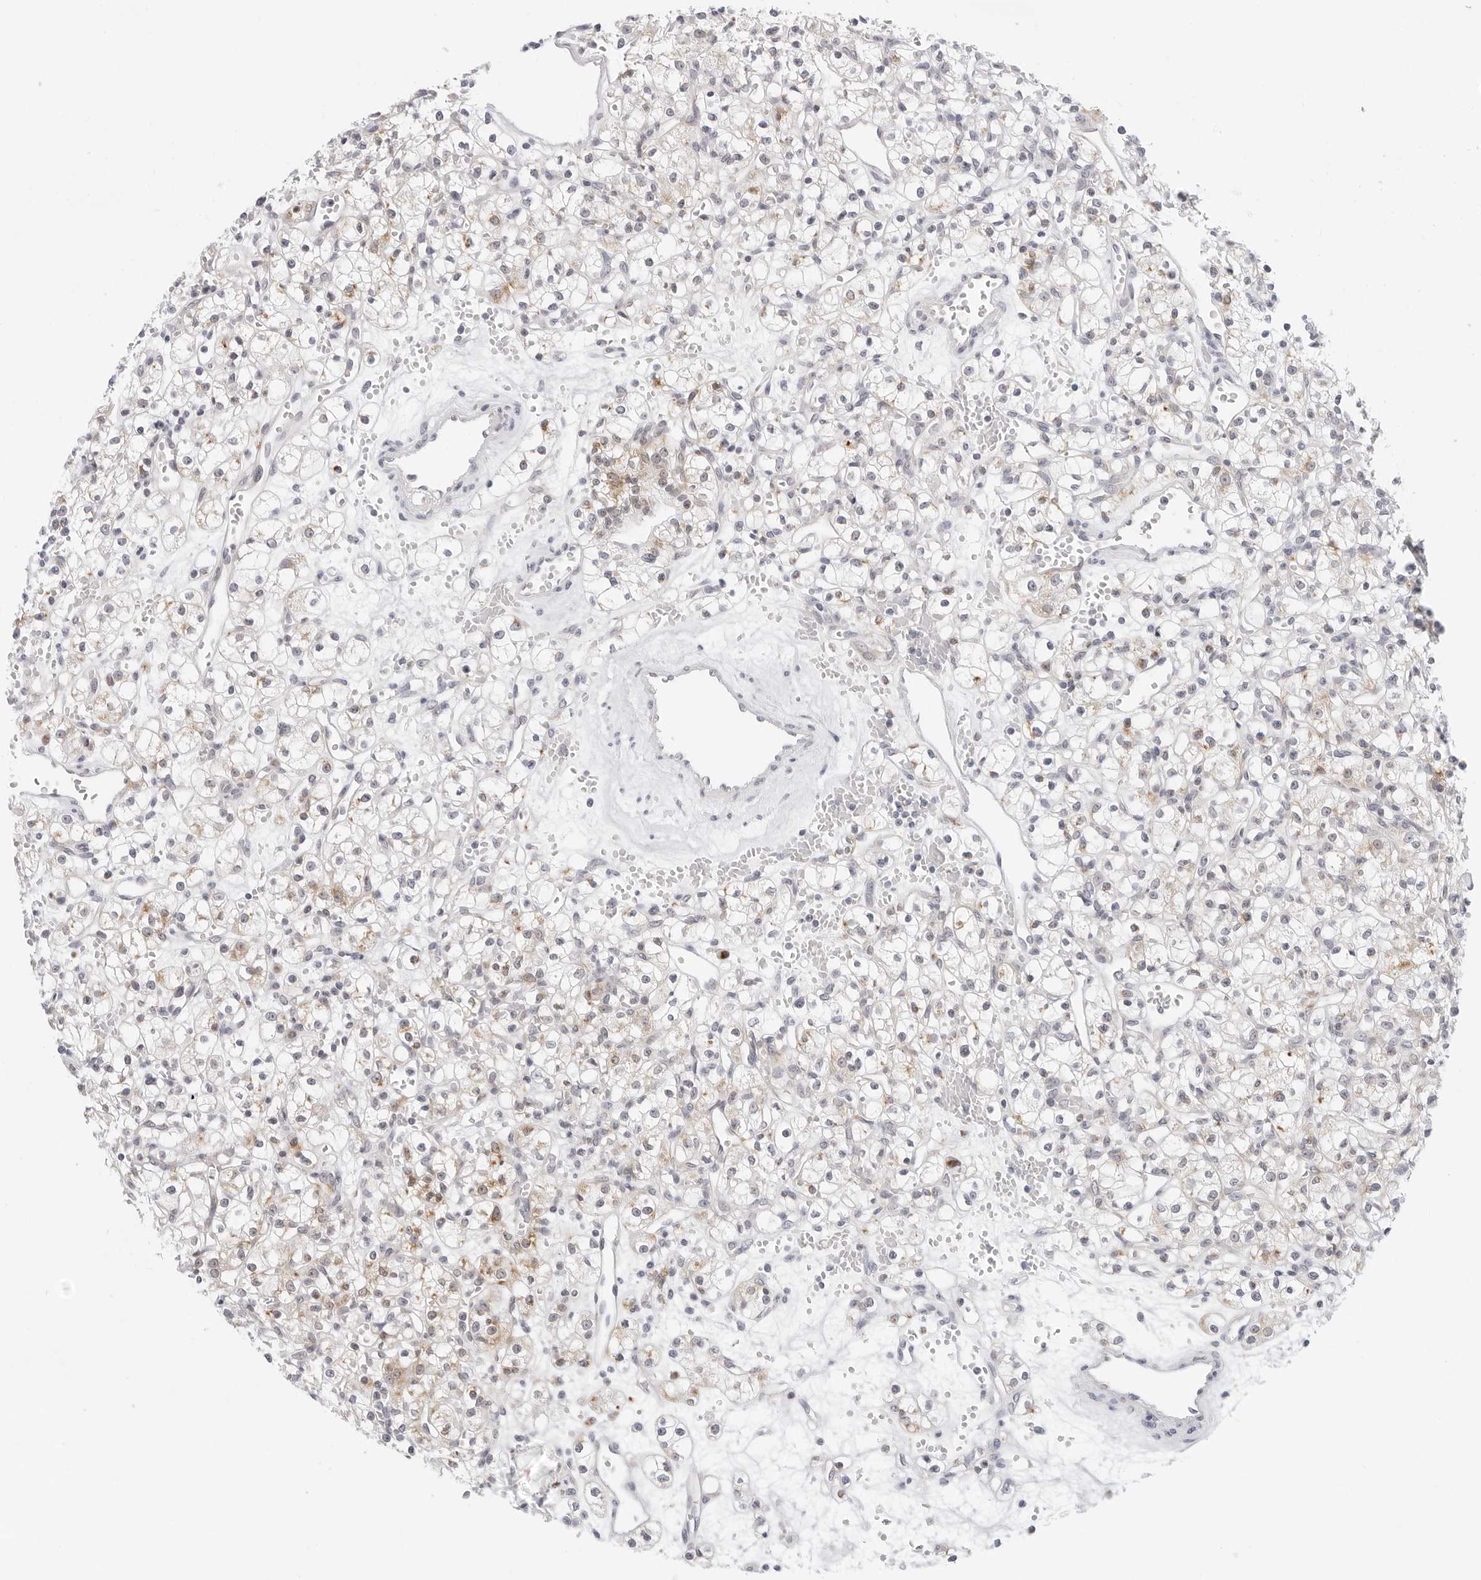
{"staining": {"intensity": "moderate", "quantity": "<25%", "location": "cytoplasmic/membranous"}, "tissue": "renal cancer", "cell_type": "Tumor cells", "image_type": "cancer", "snomed": [{"axis": "morphology", "description": "Adenocarcinoma, NOS"}, {"axis": "topography", "description": "Kidney"}], "caption": "An image showing moderate cytoplasmic/membranous positivity in approximately <25% of tumor cells in renal adenocarcinoma, as visualized by brown immunohistochemical staining.", "gene": "CIART", "patient": {"sex": "female", "age": 59}}